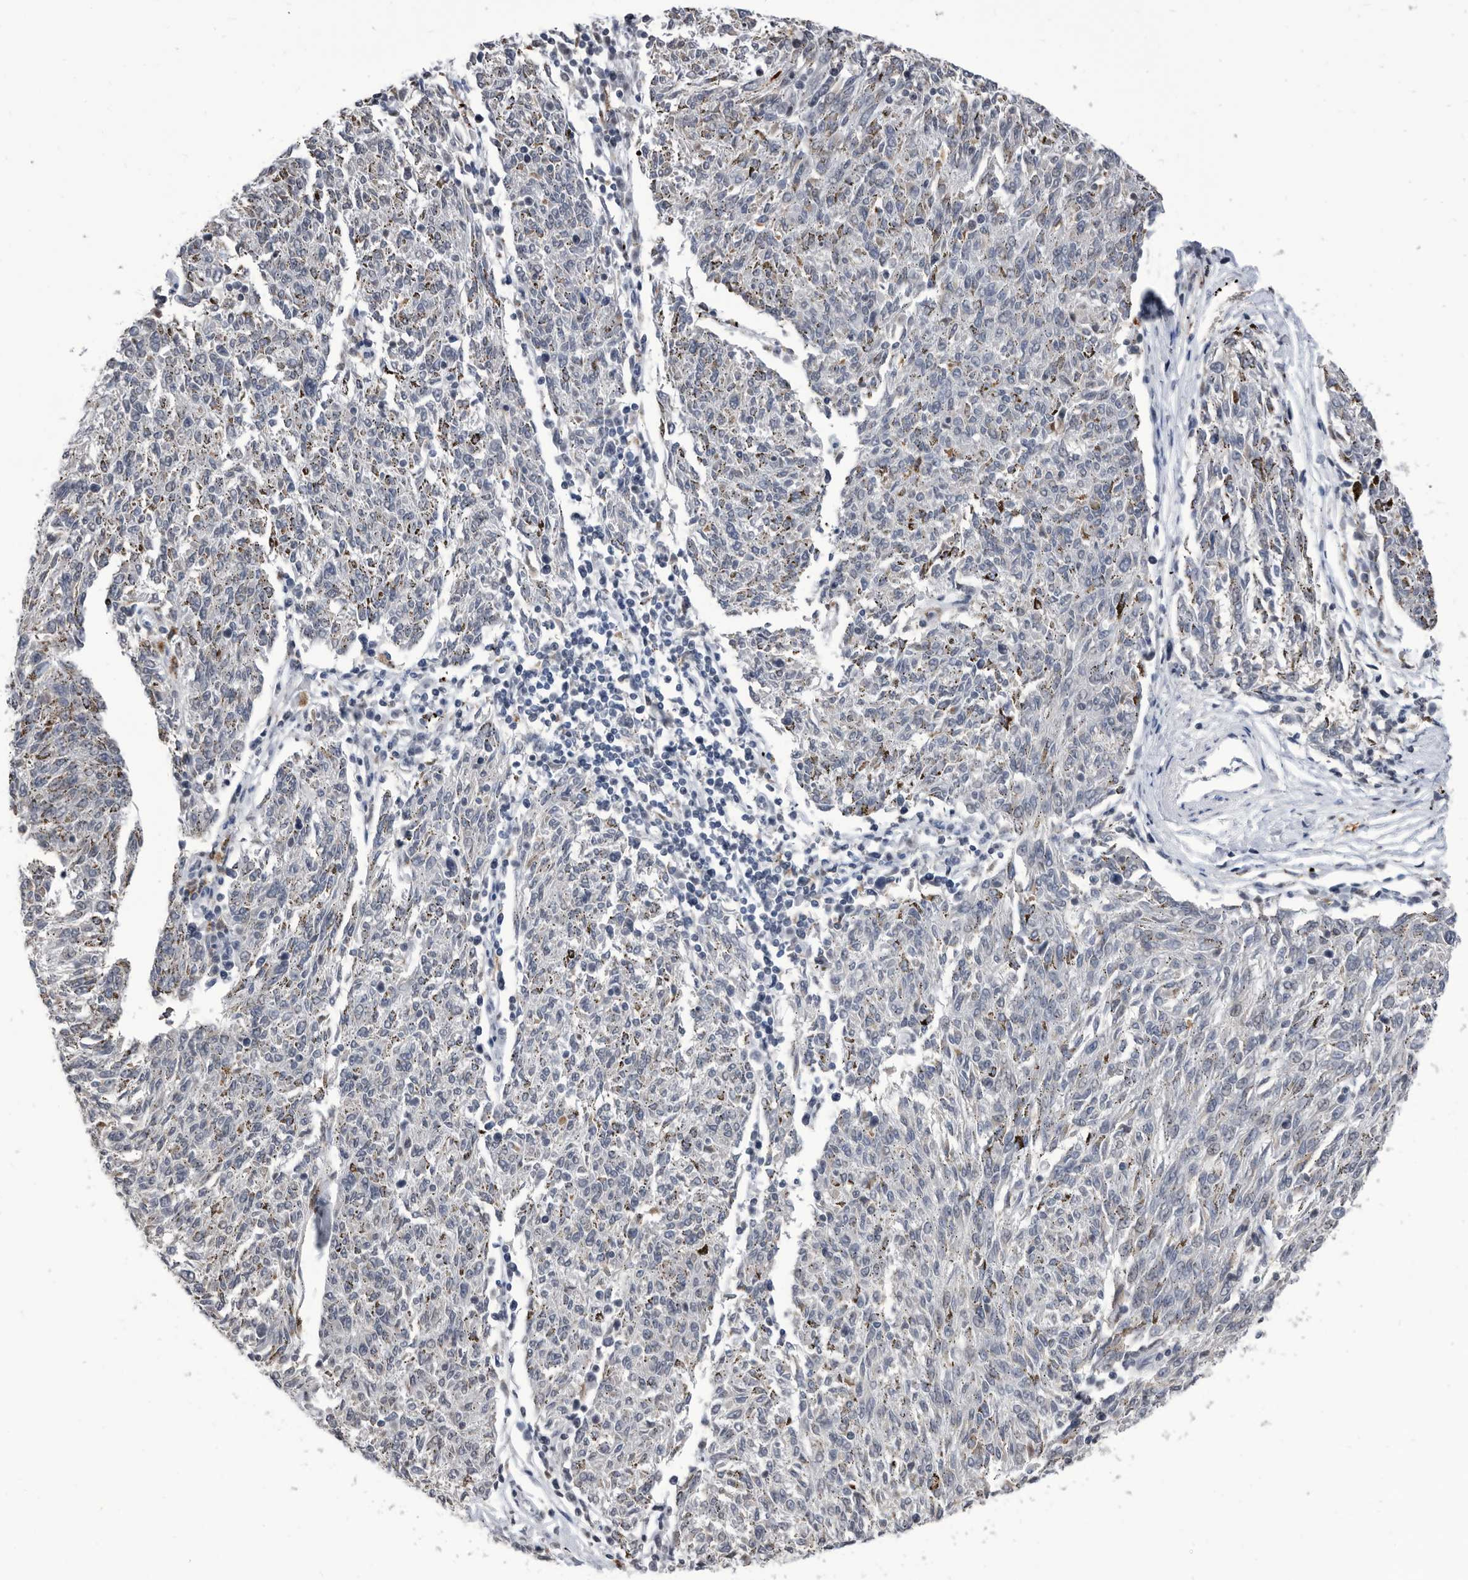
{"staining": {"intensity": "negative", "quantity": "none", "location": "none"}, "tissue": "melanoma", "cell_type": "Tumor cells", "image_type": "cancer", "snomed": [{"axis": "morphology", "description": "Malignant melanoma, NOS"}, {"axis": "topography", "description": "Skin"}], "caption": "Immunohistochemistry micrograph of human melanoma stained for a protein (brown), which exhibits no staining in tumor cells.", "gene": "TSTD1", "patient": {"sex": "female", "age": 72}}